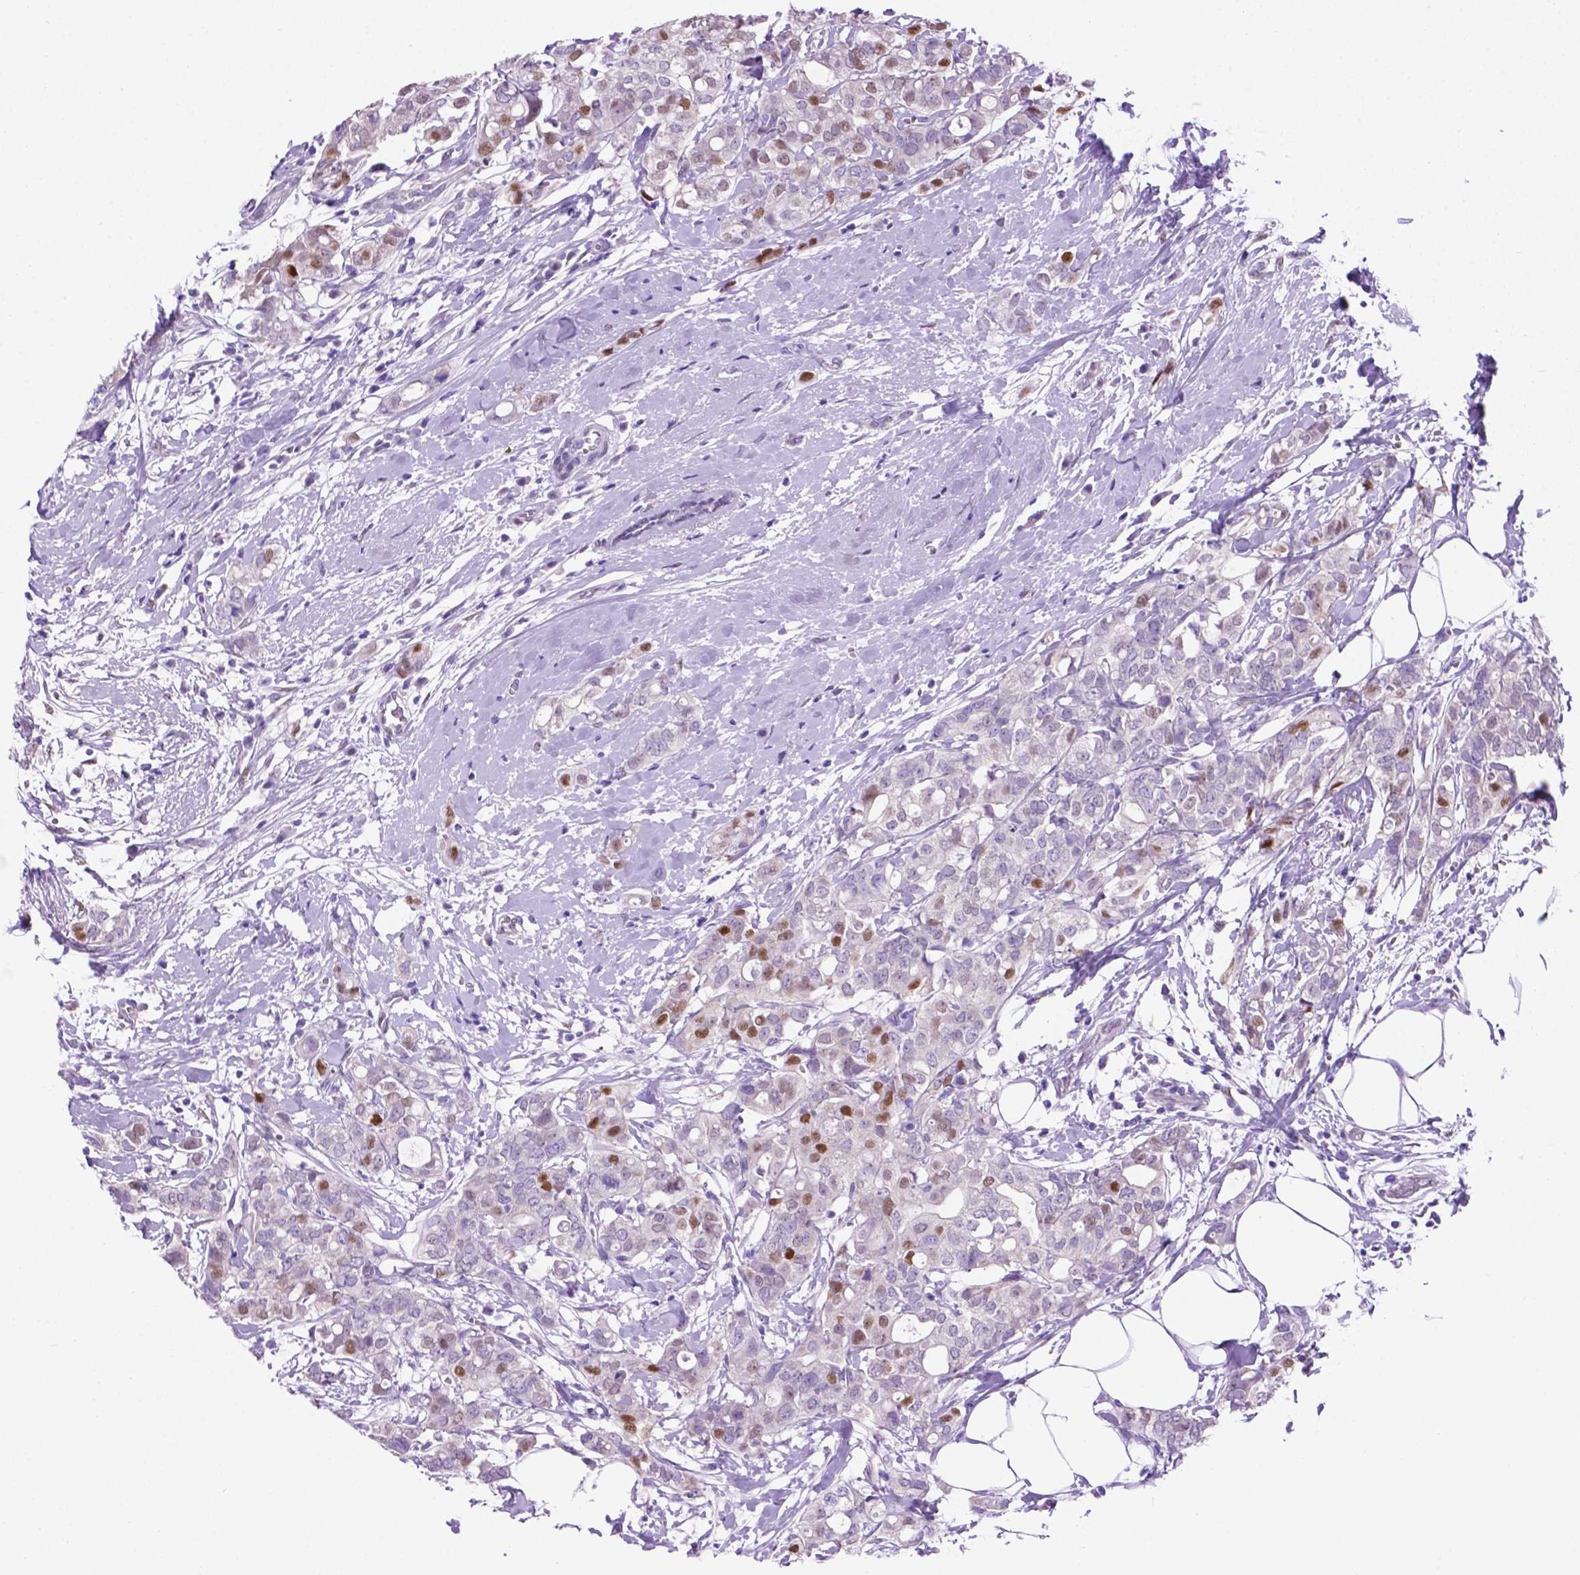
{"staining": {"intensity": "moderate", "quantity": "<25%", "location": "nuclear"}, "tissue": "breast cancer", "cell_type": "Tumor cells", "image_type": "cancer", "snomed": [{"axis": "morphology", "description": "Duct carcinoma"}, {"axis": "topography", "description": "Breast"}], "caption": "Protein expression analysis of breast cancer exhibits moderate nuclear positivity in about <25% of tumor cells.", "gene": "TMEM210", "patient": {"sex": "female", "age": 40}}